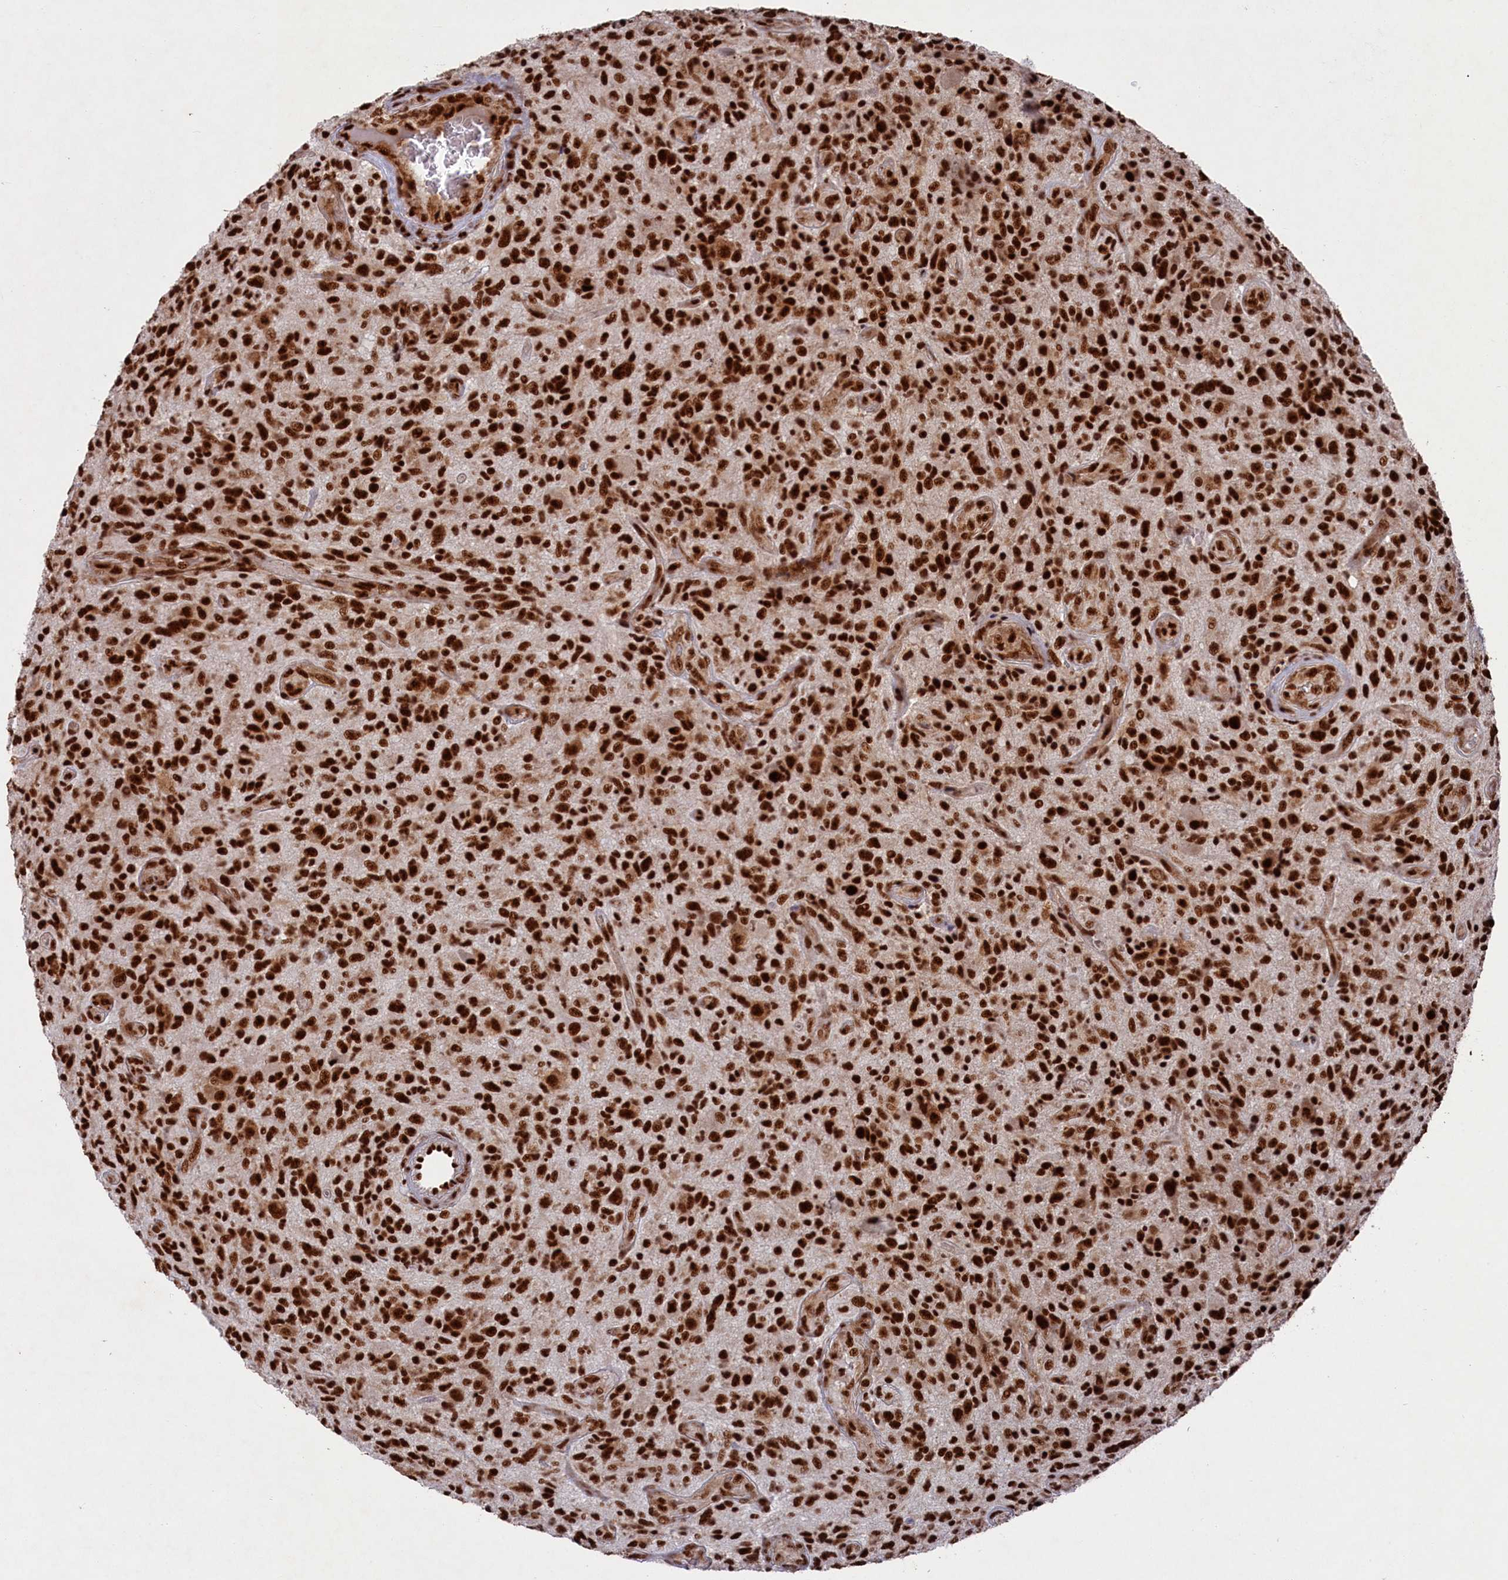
{"staining": {"intensity": "strong", "quantity": ">75%", "location": "nuclear"}, "tissue": "glioma", "cell_type": "Tumor cells", "image_type": "cancer", "snomed": [{"axis": "morphology", "description": "Glioma, malignant, High grade"}, {"axis": "topography", "description": "Brain"}], "caption": "A micrograph of human glioma stained for a protein reveals strong nuclear brown staining in tumor cells. Immunohistochemistry stains the protein in brown and the nuclei are stained blue.", "gene": "PRPF31", "patient": {"sex": "male", "age": 47}}